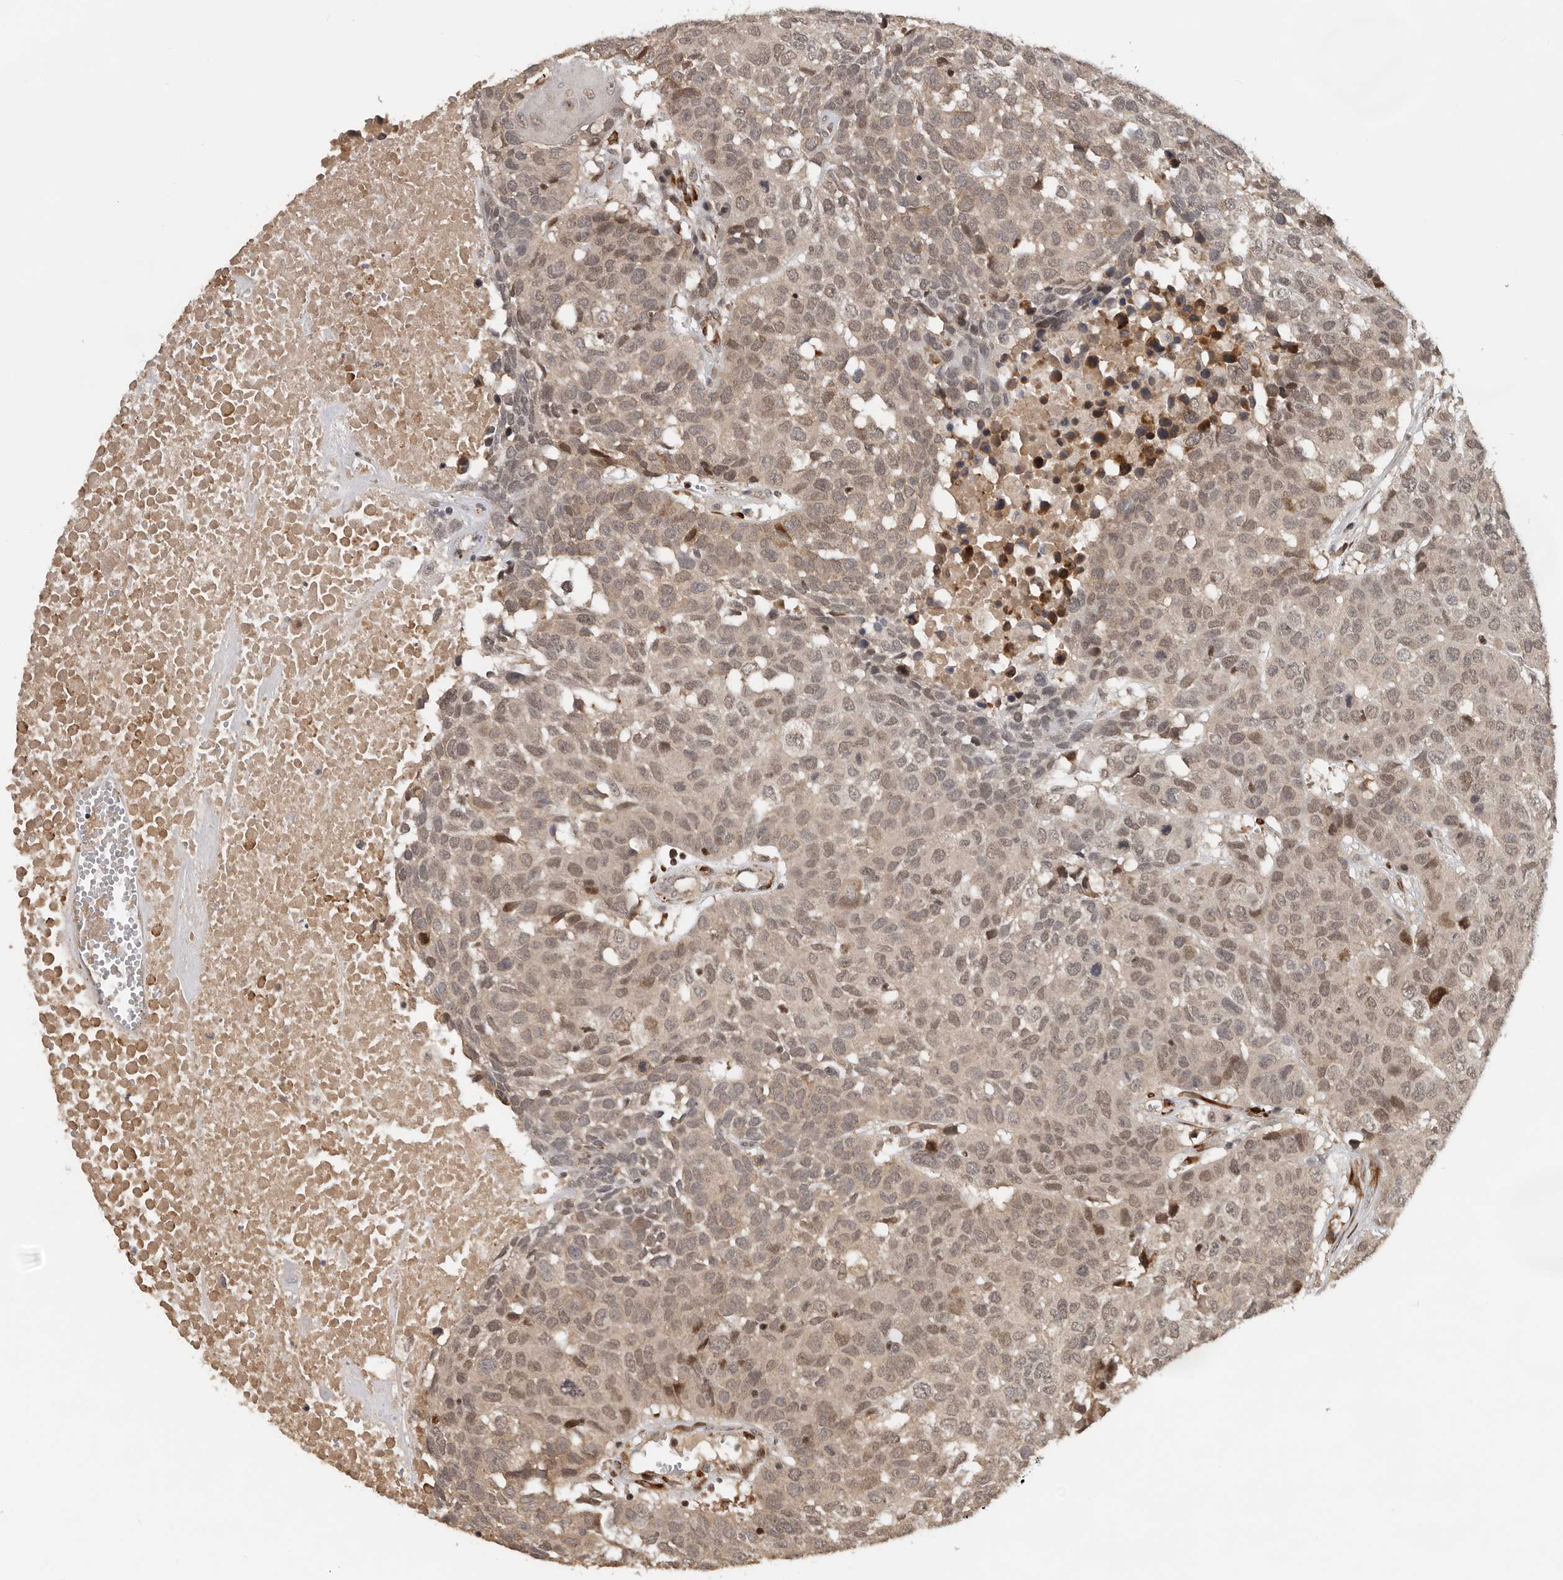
{"staining": {"intensity": "moderate", "quantity": ">75%", "location": "nuclear"}, "tissue": "head and neck cancer", "cell_type": "Tumor cells", "image_type": "cancer", "snomed": [{"axis": "morphology", "description": "Squamous cell carcinoma, NOS"}, {"axis": "topography", "description": "Head-Neck"}], "caption": "Immunohistochemistry (DAB (3,3'-diaminobenzidine)) staining of human head and neck cancer (squamous cell carcinoma) reveals moderate nuclear protein positivity in approximately >75% of tumor cells.", "gene": "HENMT1", "patient": {"sex": "male", "age": 66}}